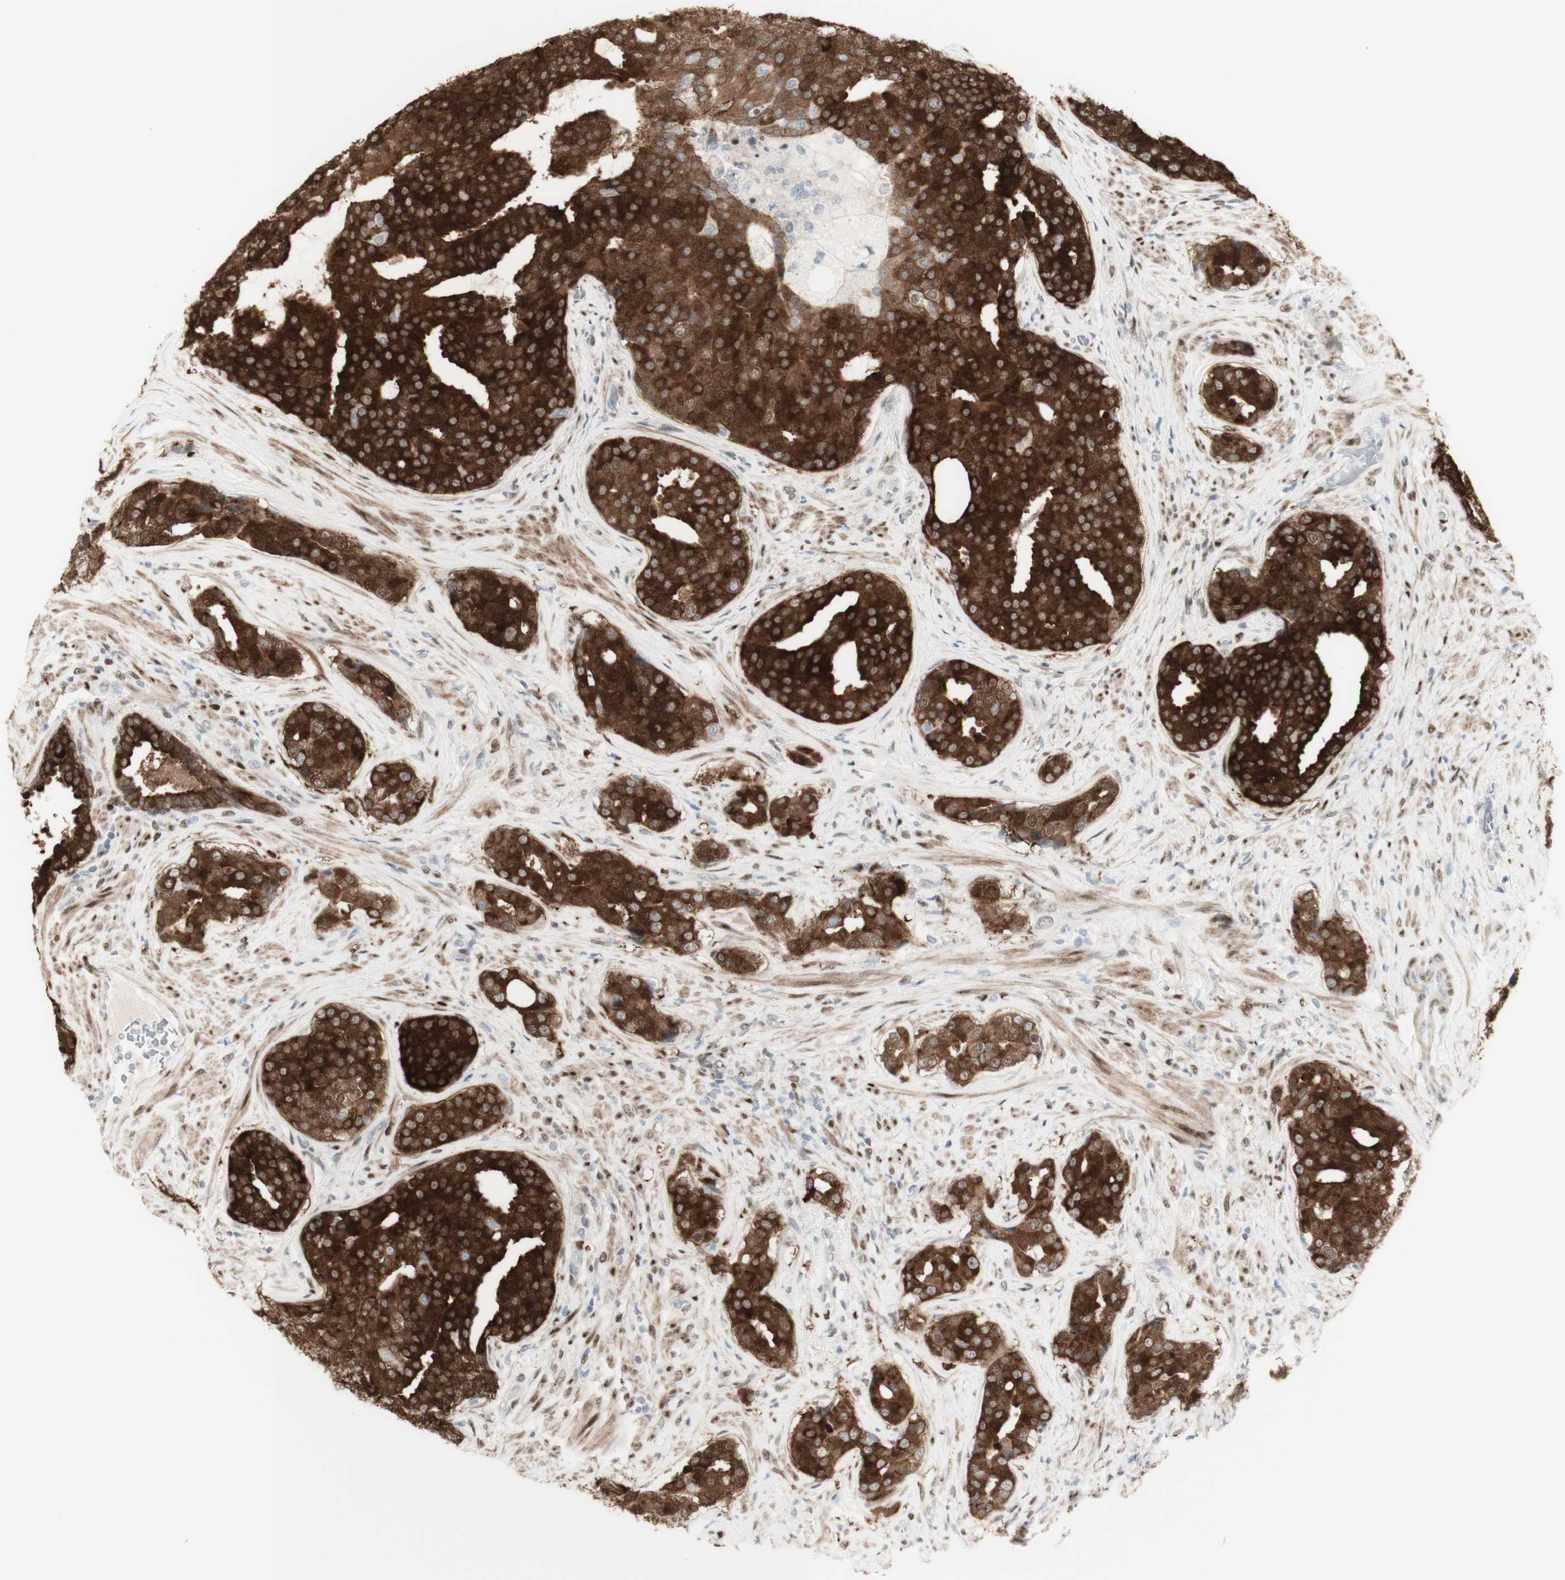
{"staining": {"intensity": "strong", "quantity": ">75%", "location": "cytoplasmic/membranous"}, "tissue": "prostate cancer", "cell_type": "Tumor cells", "image_type": "cancer", "snomed": [{"axis": "morphology", "description": "Adenocarcinoma, High grade"}, {"axis": "topography", "description": "Prostate"}], "caption": "A brown stain highlights strong cytoplasmic/membranous staining of a protein in prostate cancer tumor cells.", "gene": "C1orf116", "patient": {"sex": "male", "age": 71}}